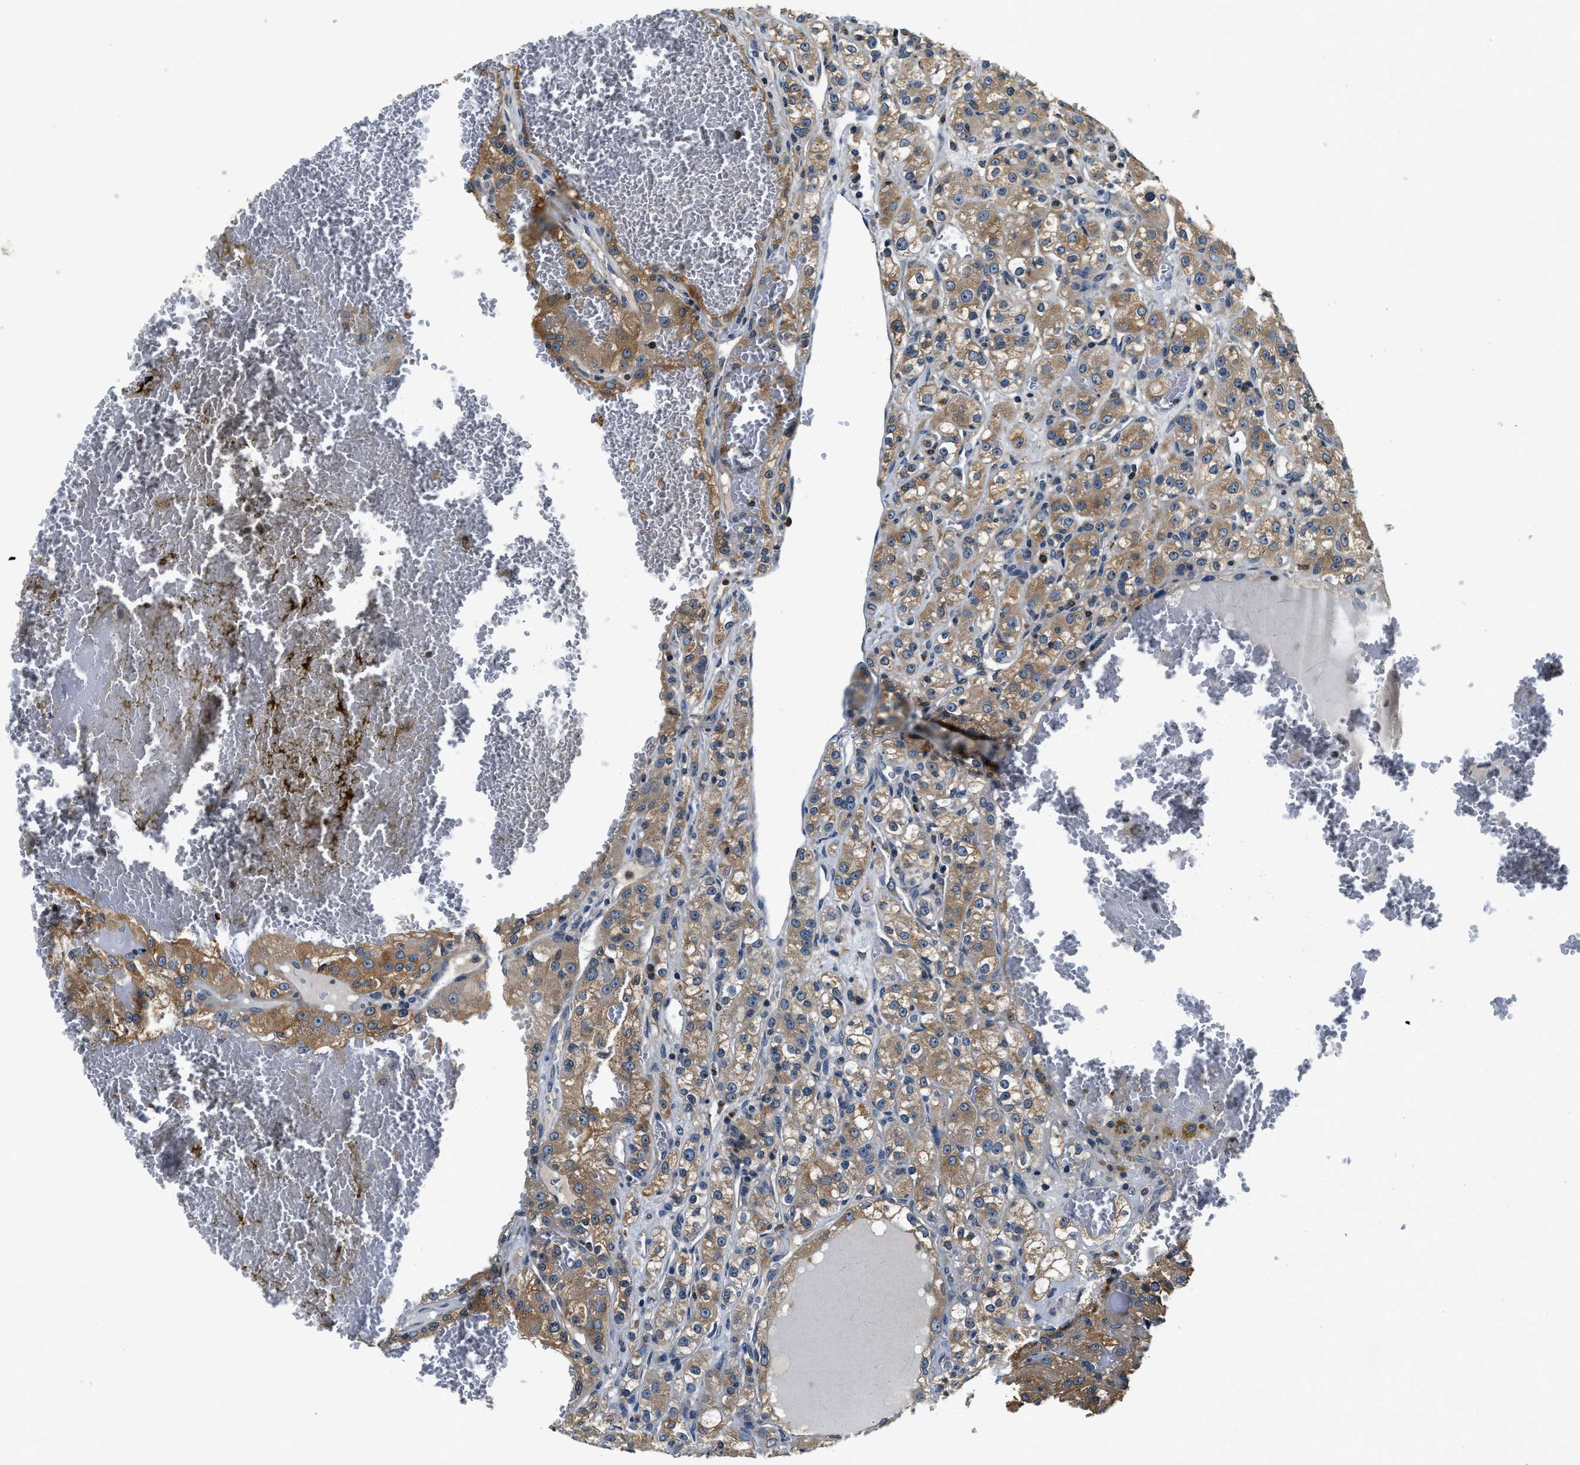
{"staining": {"intensity": "moderate", "quantity": ">75%", "location": "cytoplasmic/membranous"}, "tissue": "renal cancer", "cell_type": "Tumor cells", "image_type": "cancer", "snomed": [{"axis": "morphology", "description": "Normal tissue, NOS"}, {"axis": "morphology", "description": "Adenocarcinoma, NOS"}, {"axis": "topography", "description": "Kidney"}], "caption": "Brown immunohistochemical staining in human renal cancer (adenocarcinoma) shows moderate cytoplasmic/membranous positivity in approximately >75% of tumor cells.", "gene": "RESF1", "patient": {"sex": "male", "age": 61}}